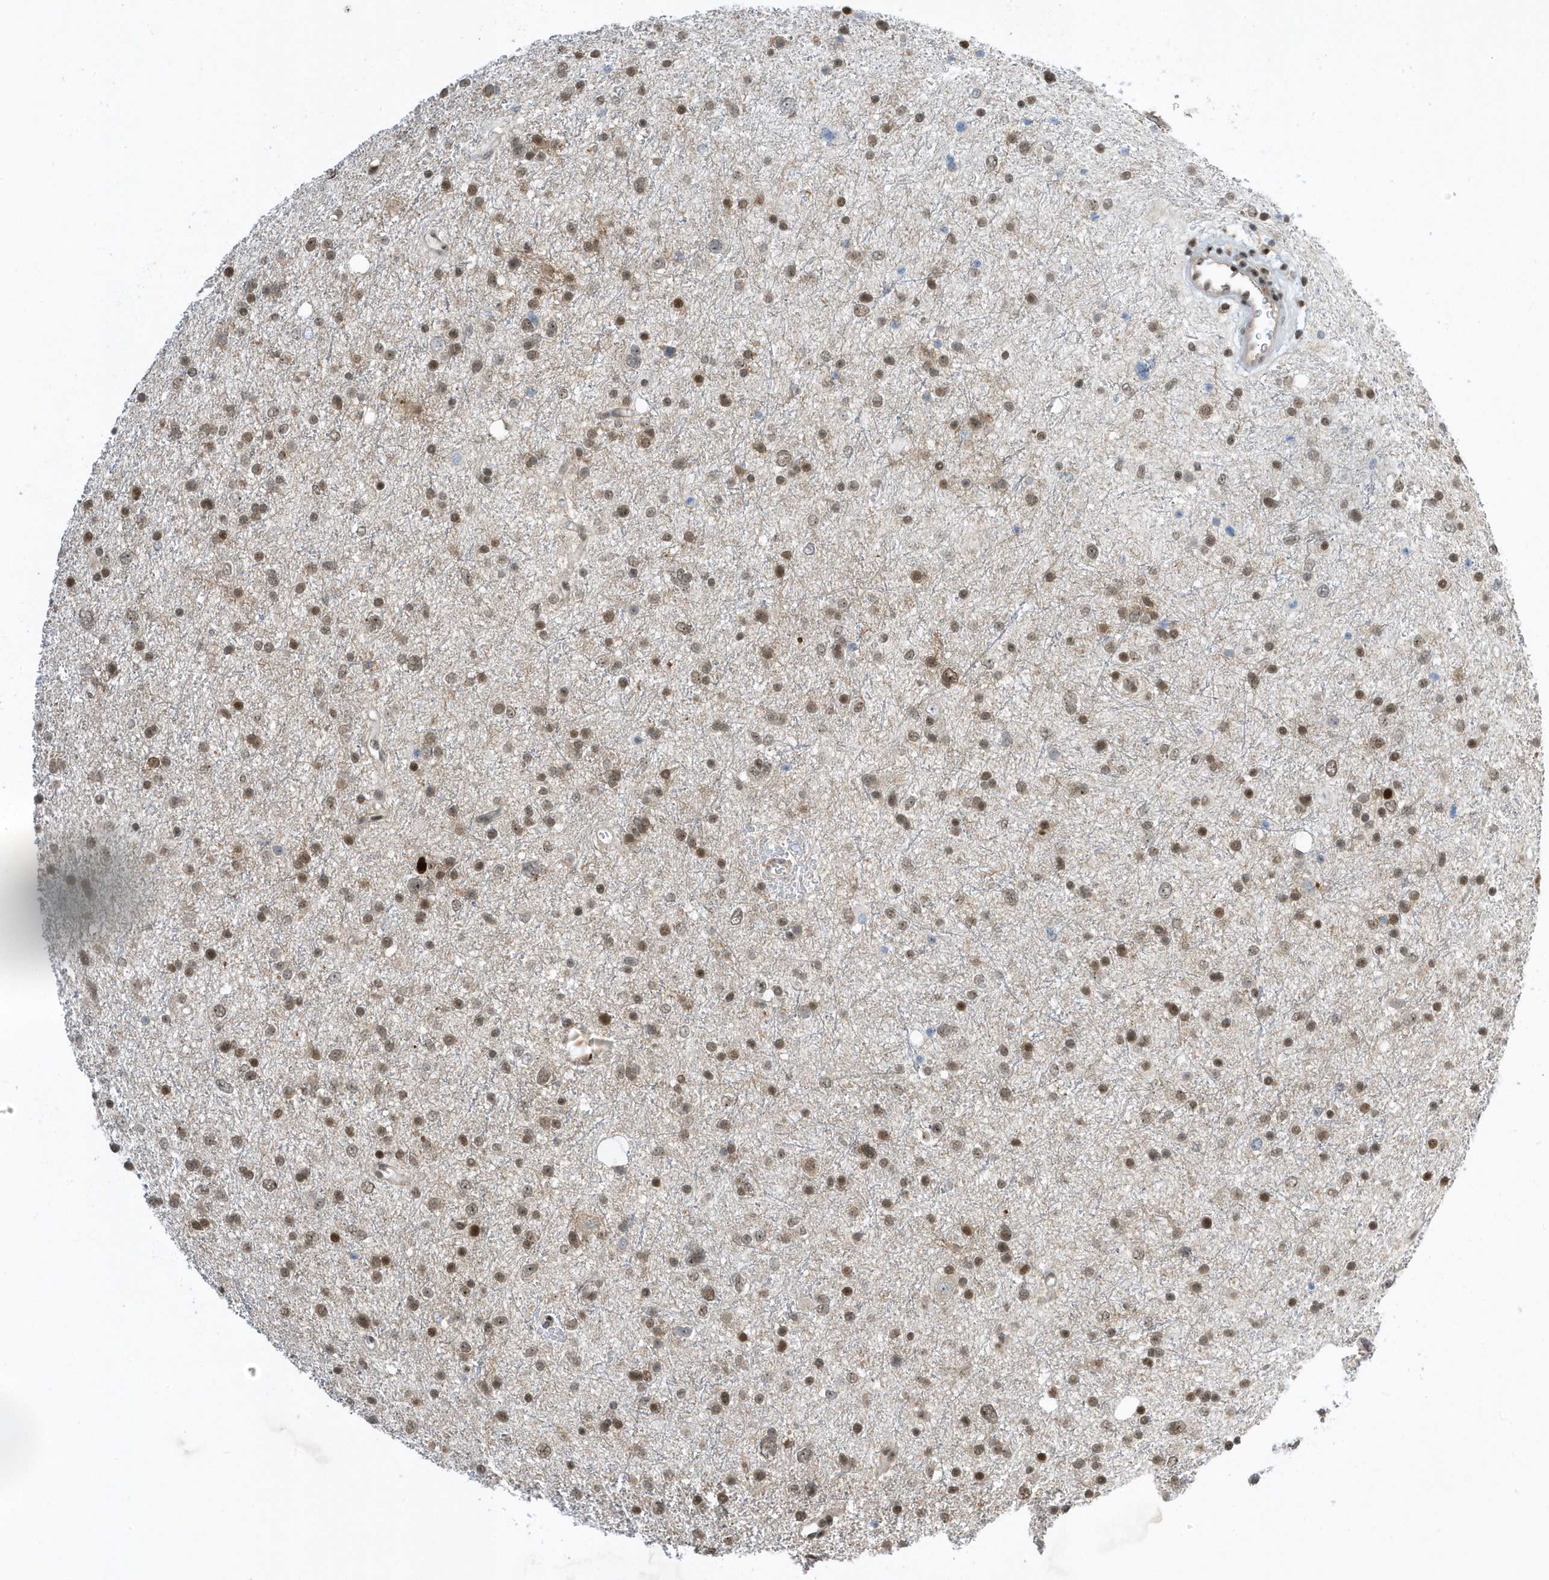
{"staining": {"intensity": "moderate", "quantity": ">75%", "location": "nuclear"}, "tissue": "glioma", "cell_type": "Tumor cells", "image_type": "cancer", "snomed": [{"axis": "morphology", "description": "Glioma, malignant, Low grade"}, {"axis": "topography", "description": "Brain"}], "caption": "Immunohistochemical staining of glioma reveals moderate nuclear protein staining in approximately >75% of tumor cells. (IHC, brightfield microscopy, high magnification).", "gene": "ZNF740", "patient": {"sex": "female", "age": 37}}